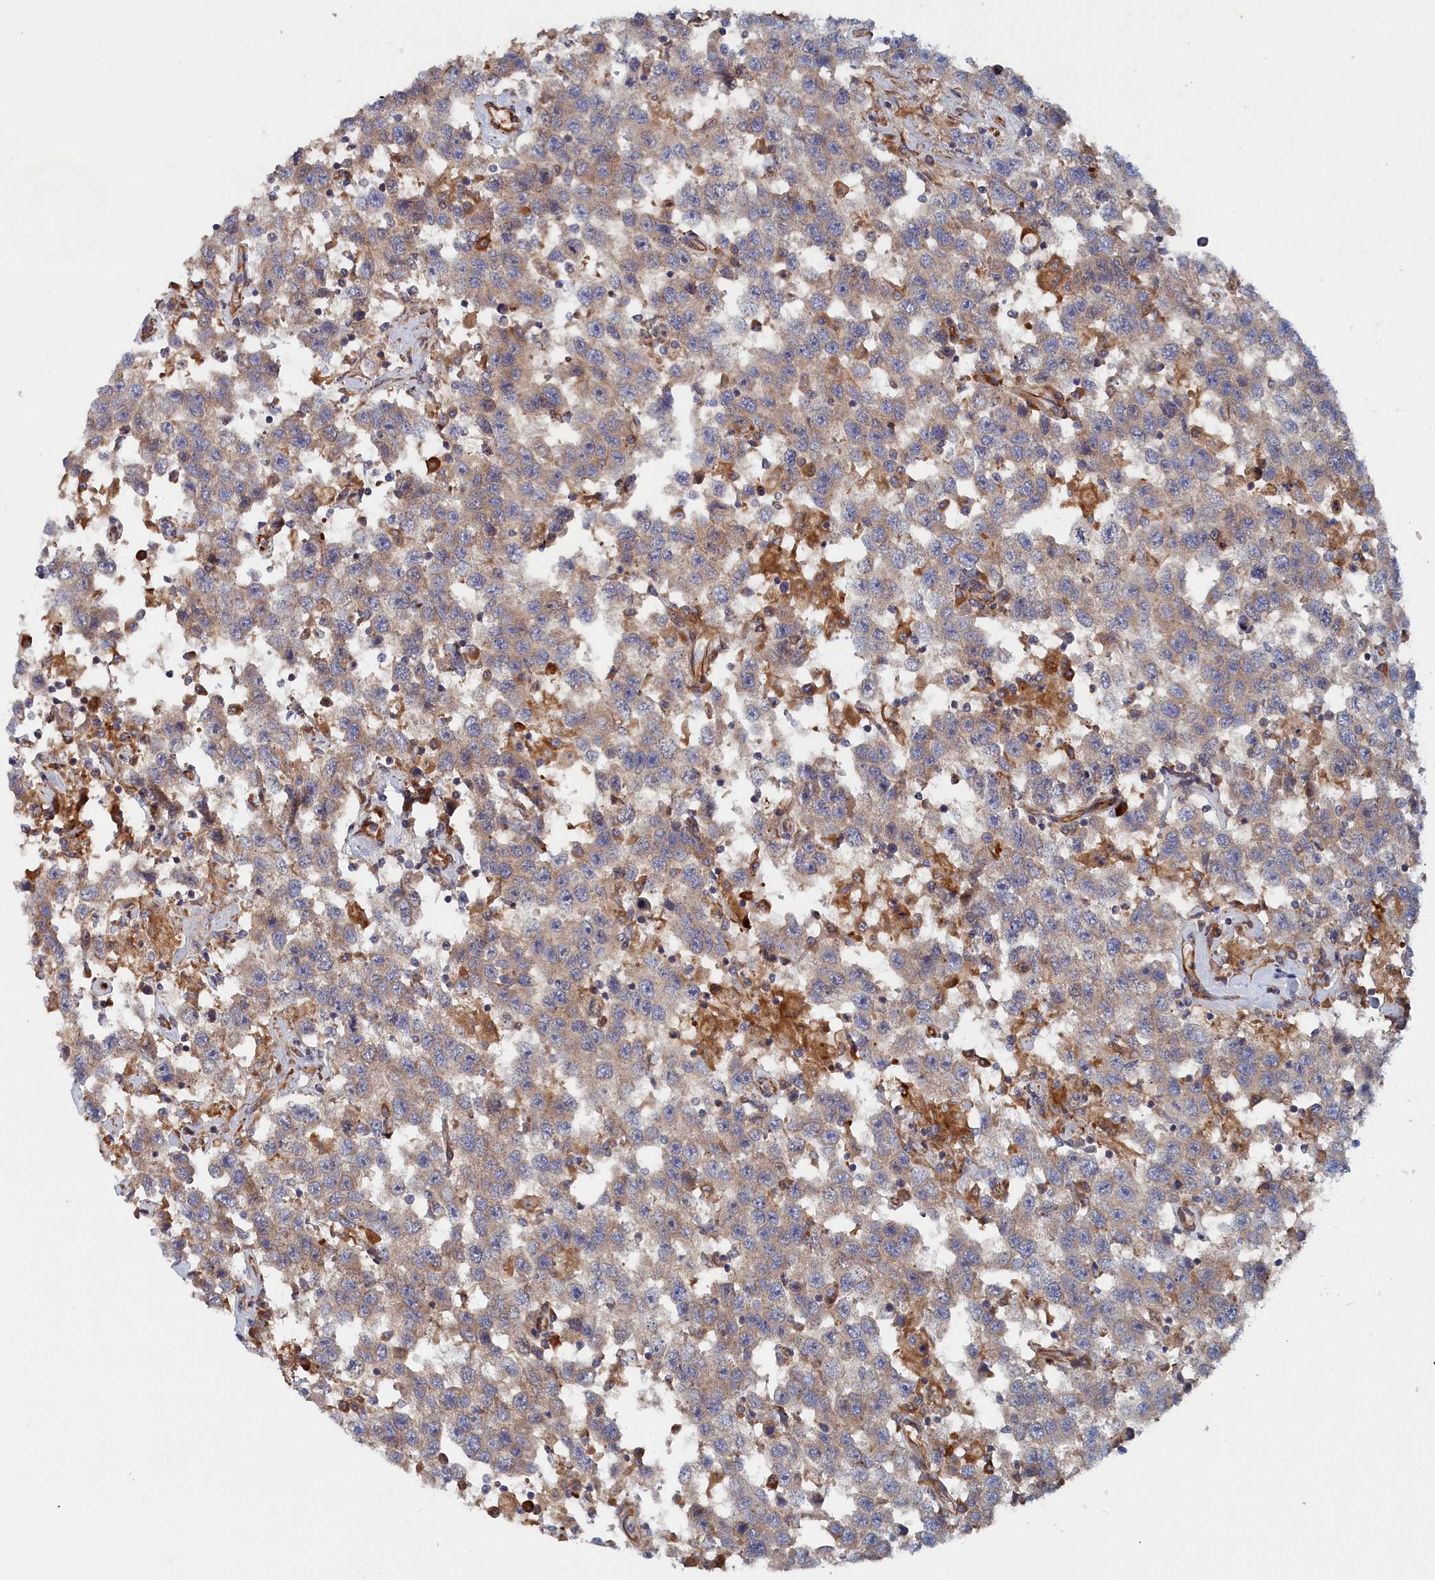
{"staining": {"intensity": "weak", "quantity": "<25%", "location": "cytoplasmic/membranous"}, "tissue": "testis cancer", "cell_type": "Tumor cells", "image_type": "cancer", "snomed": [{"axis": "morphology", "description": "Seminoma, NOS"}, {"axis": "topography", "description": "Testis"}], "caption": "This is an immunohistochemistry image of human testis cancer. There is no staining in tumor cells.", "gene": "TMEM196", "patient": {"sex": "male", "age": 41}}